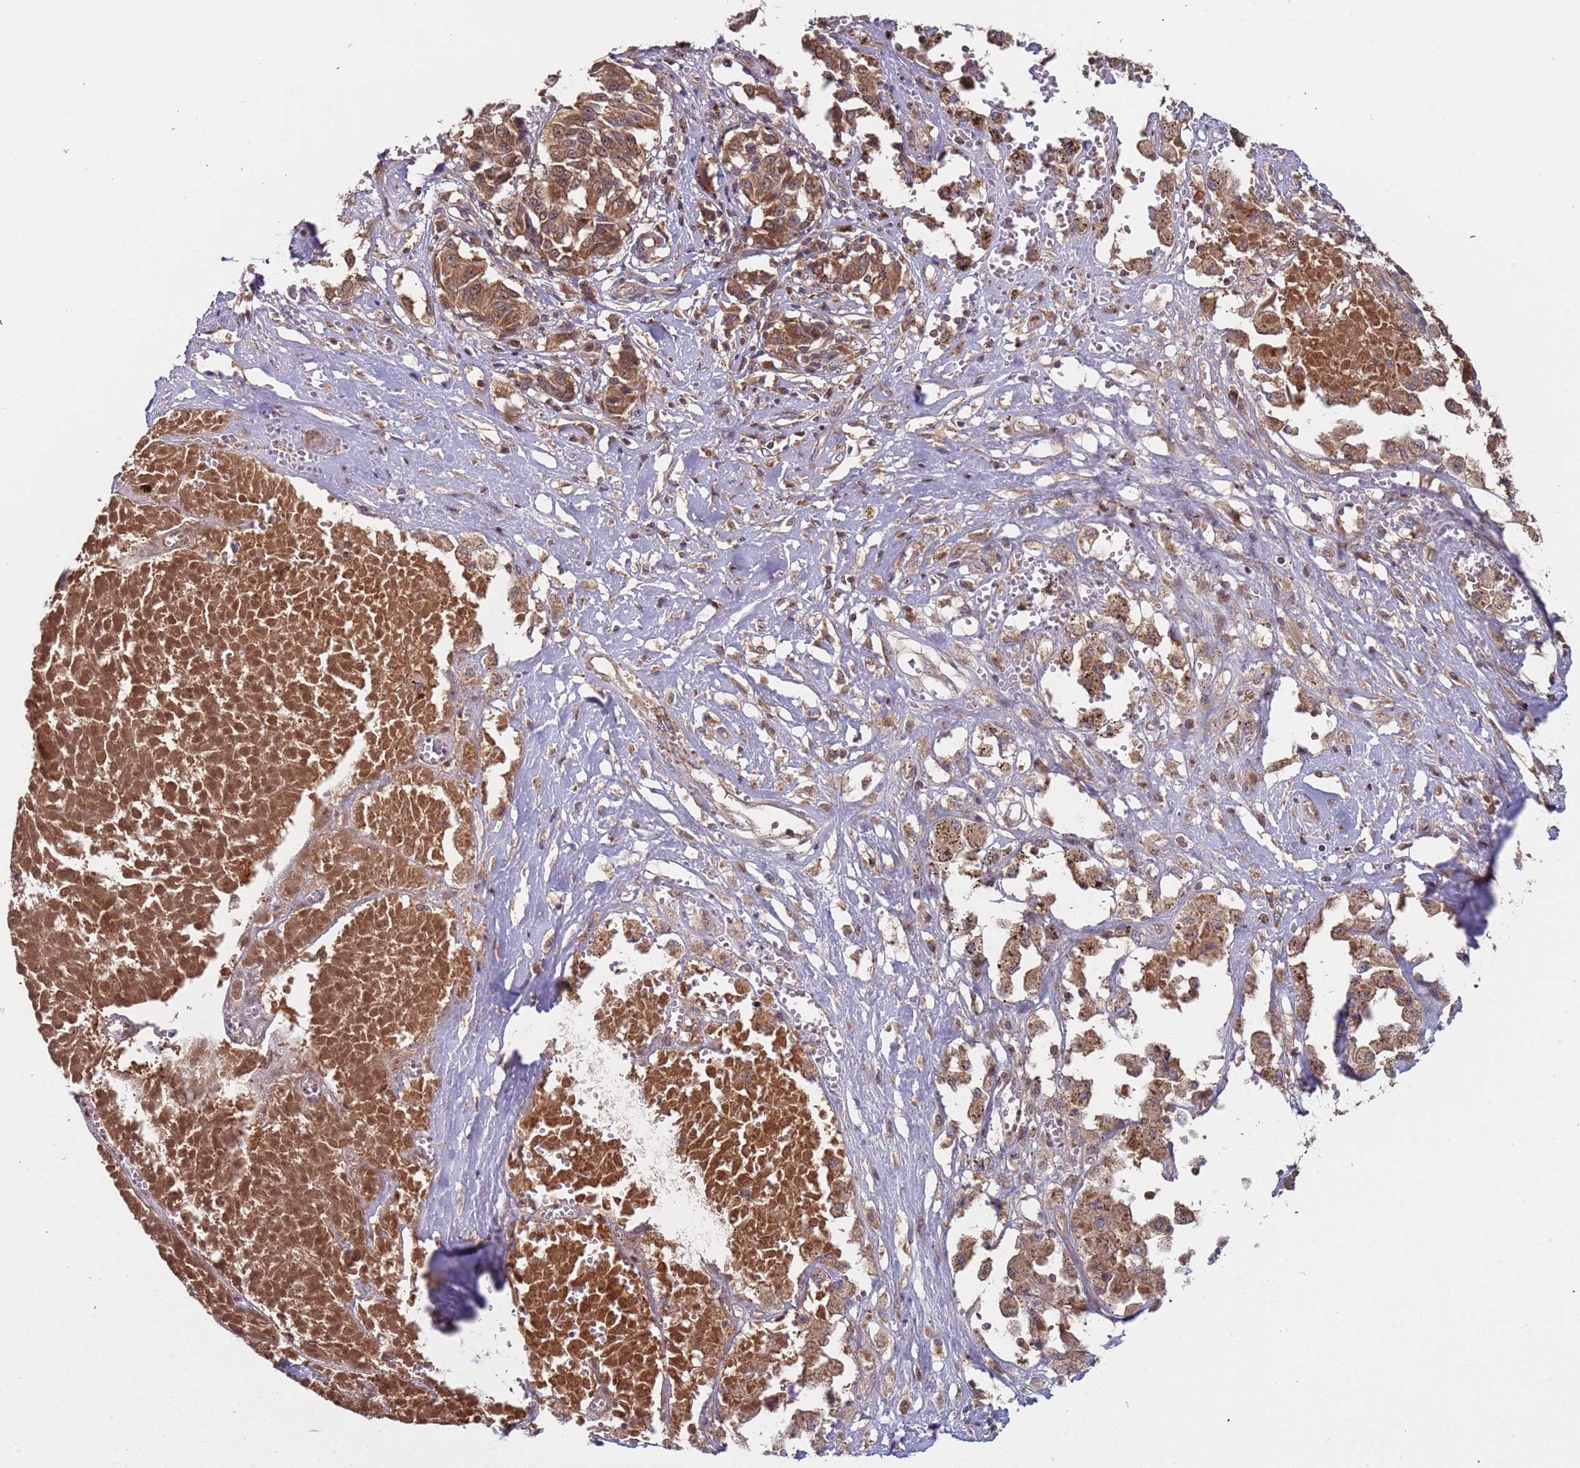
{"staining": {"intensity": "moderate", "quantity": ">75%", "location": "cytoplasmic/membranous"}, "tissue": "melanoma", "cell_type": "Tumor cells", "image_type": "cancer", "snomed": [{"axis": "morphology", "description": "Malignant melanoma, NOS"}, {"axis": "topography", "description": "Skin"}], "caption": "Protein expression analysis of malignant melanoma exhibits moderate cytoplasmic/membranous positivity in approximately >75% of tumor cells.", "gene": "OR5A2", "patient": {"sex": "female", "age": 72}}